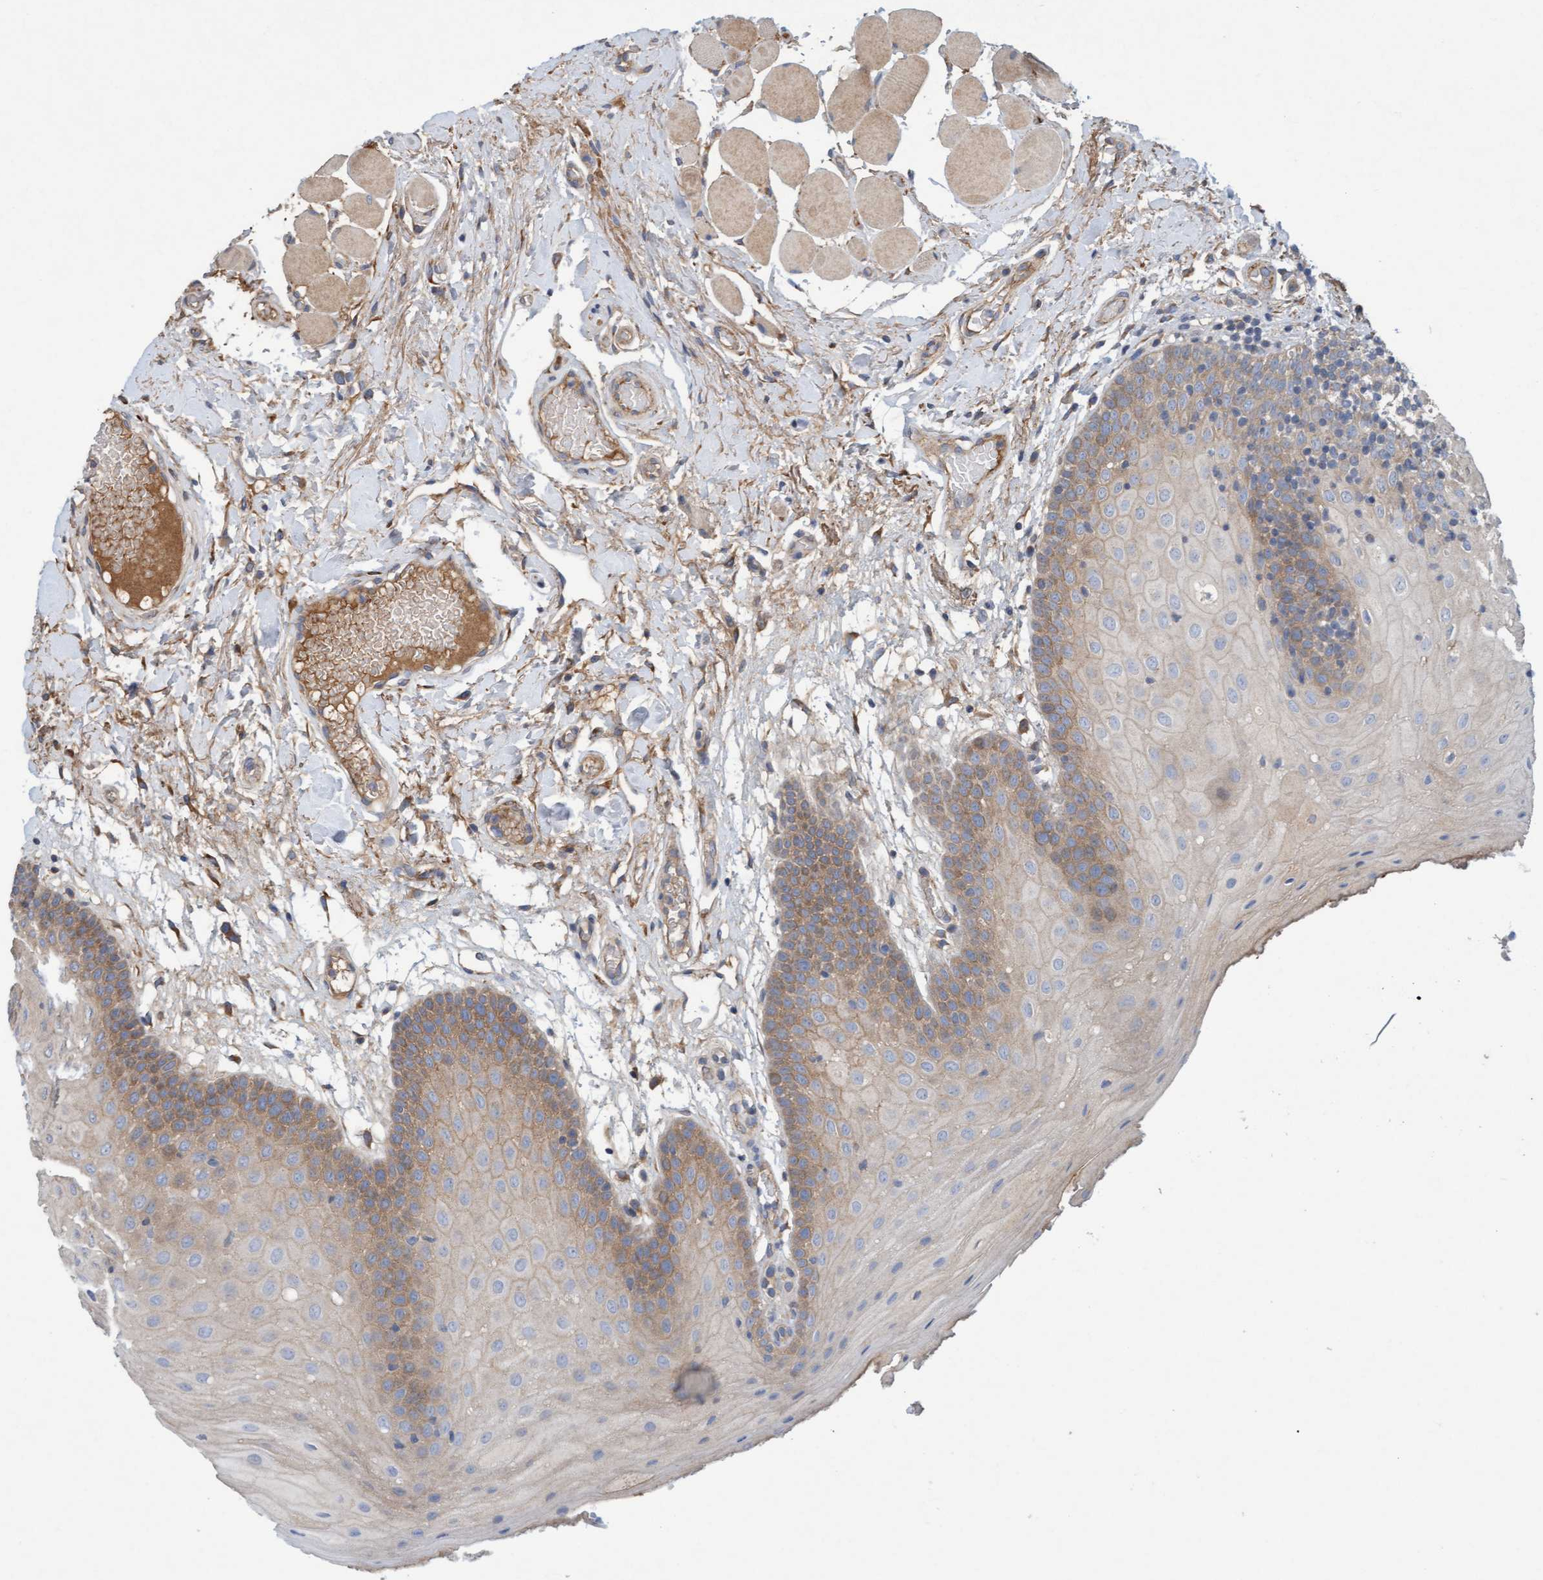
{"staining": {"intensity": "weak", "quantity": "25%-75%", "location": "cytoplasmic/membranous"}, "tissue": "oral mucosa", "cell_type": "Squamous epithelial cells", "image_type": "normal", "snomed": [{"axis": "morphology", "description": "Normal tissue, NOS"}, {"axis": "morphology", "description": "Squamous cell carcinoma, NOS"}, {"axis": "topography", "description": "Oral tissue"}, {"axis": "topography", "description": "Head-Neck"}], "caption": "IHC photomicrograph of unremarkable oral mucosa stained for a protein (brown), which reveals low levels of weak cytoplasmic/membranous positivity in approximately 25%-75% of squamous epithelial cells.", "gene": "DDHD2", "patient": {"sex": "male", "age": 71}}